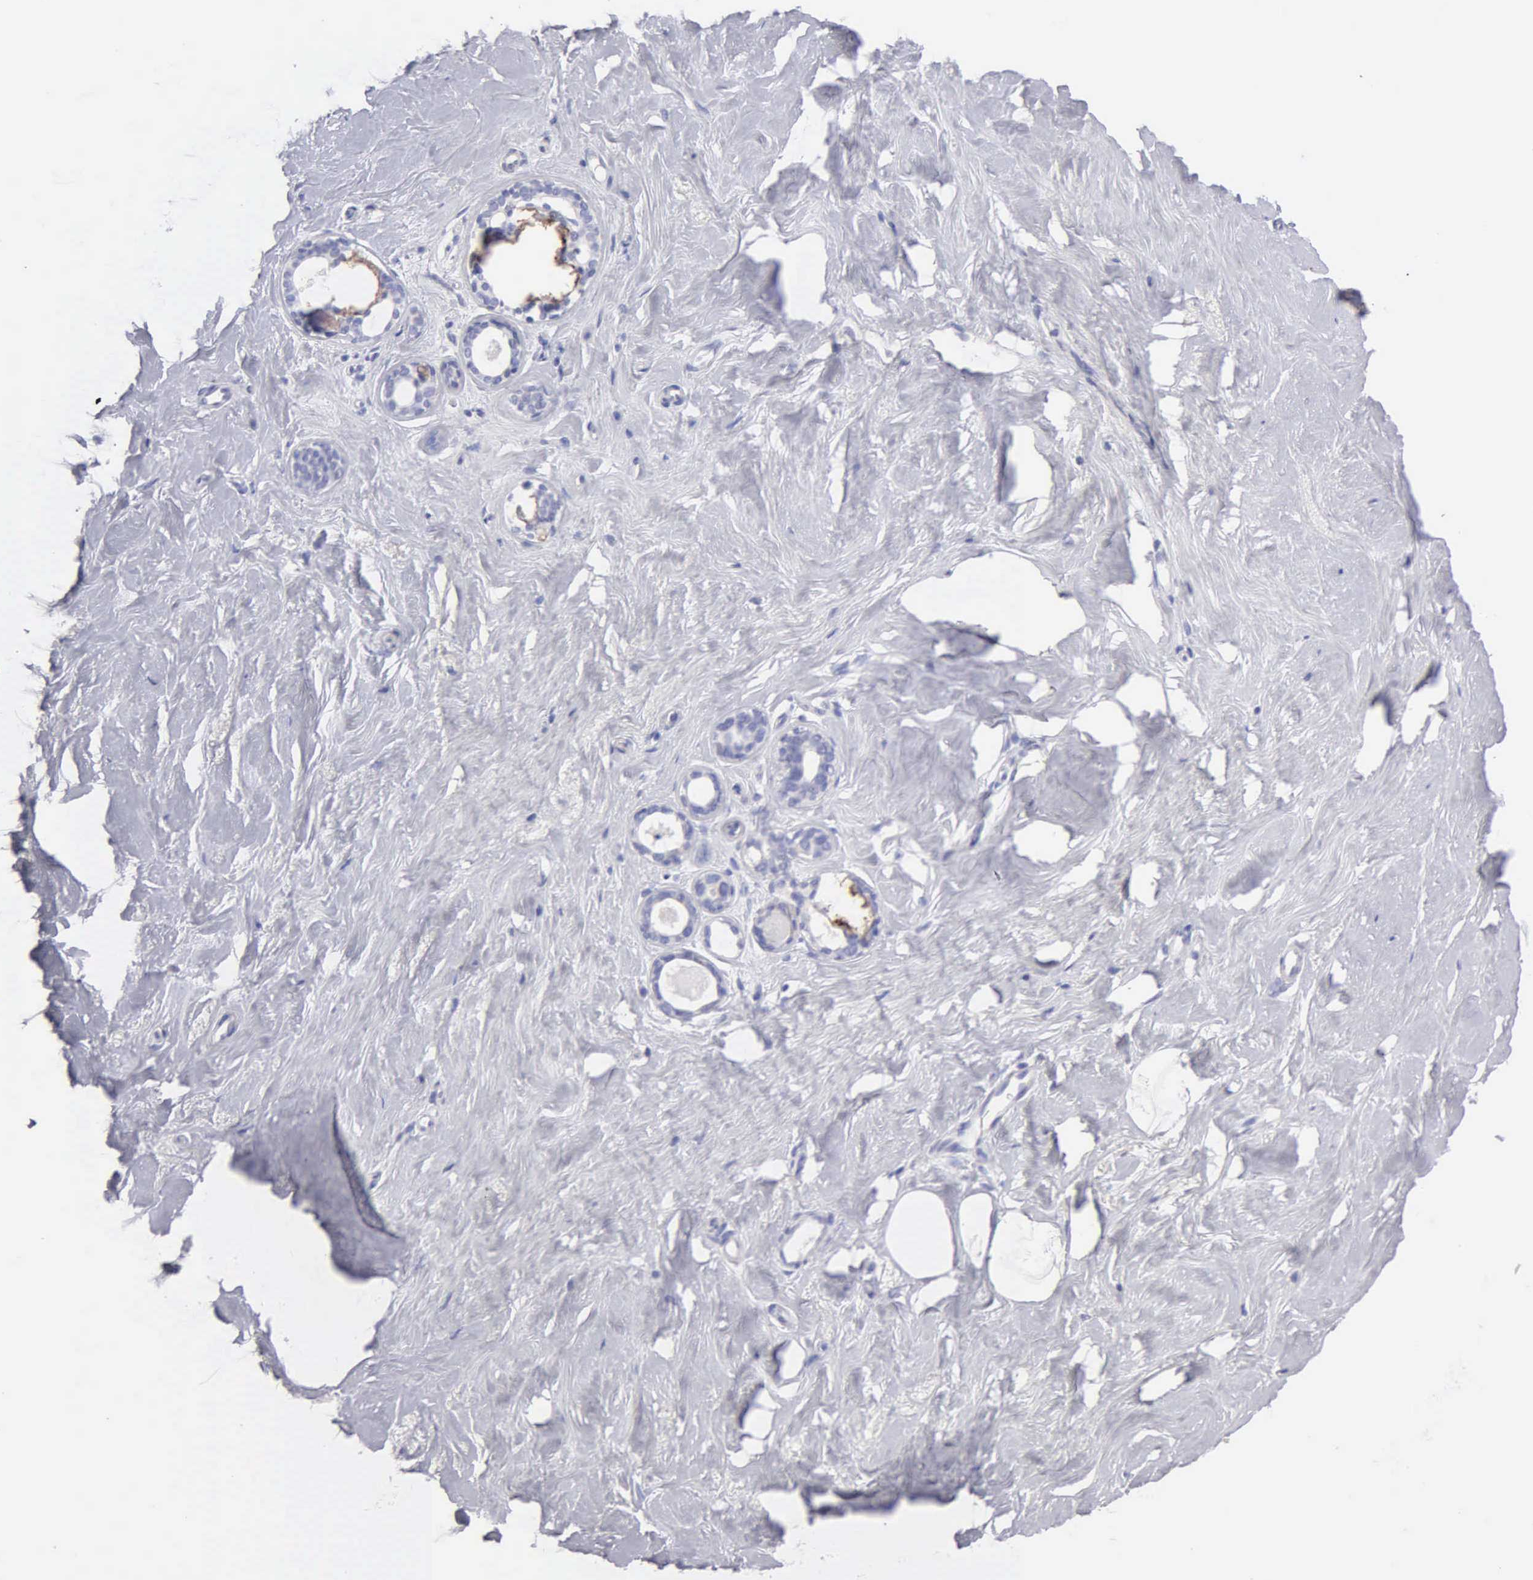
{"staining": {"intensity": "negative", "quantity": "none", "location": "none"}, "tissue": "breast", "cell_type": "Adipocytes", "image_type": "normal", "snomed": [{"axis": "morphology", "description": "Normal tissue, NOS"}, {"axis": "topography", "description": "Breast"}], "caption": "The IHC photomicrograph has no significant positivity in adipocytes of breast. (DAB (3,3'-diaminobenzidine) immunohistochemistry, high magnification).", "gene": "APP", "patient": {"sex": "female", "age": 54}}